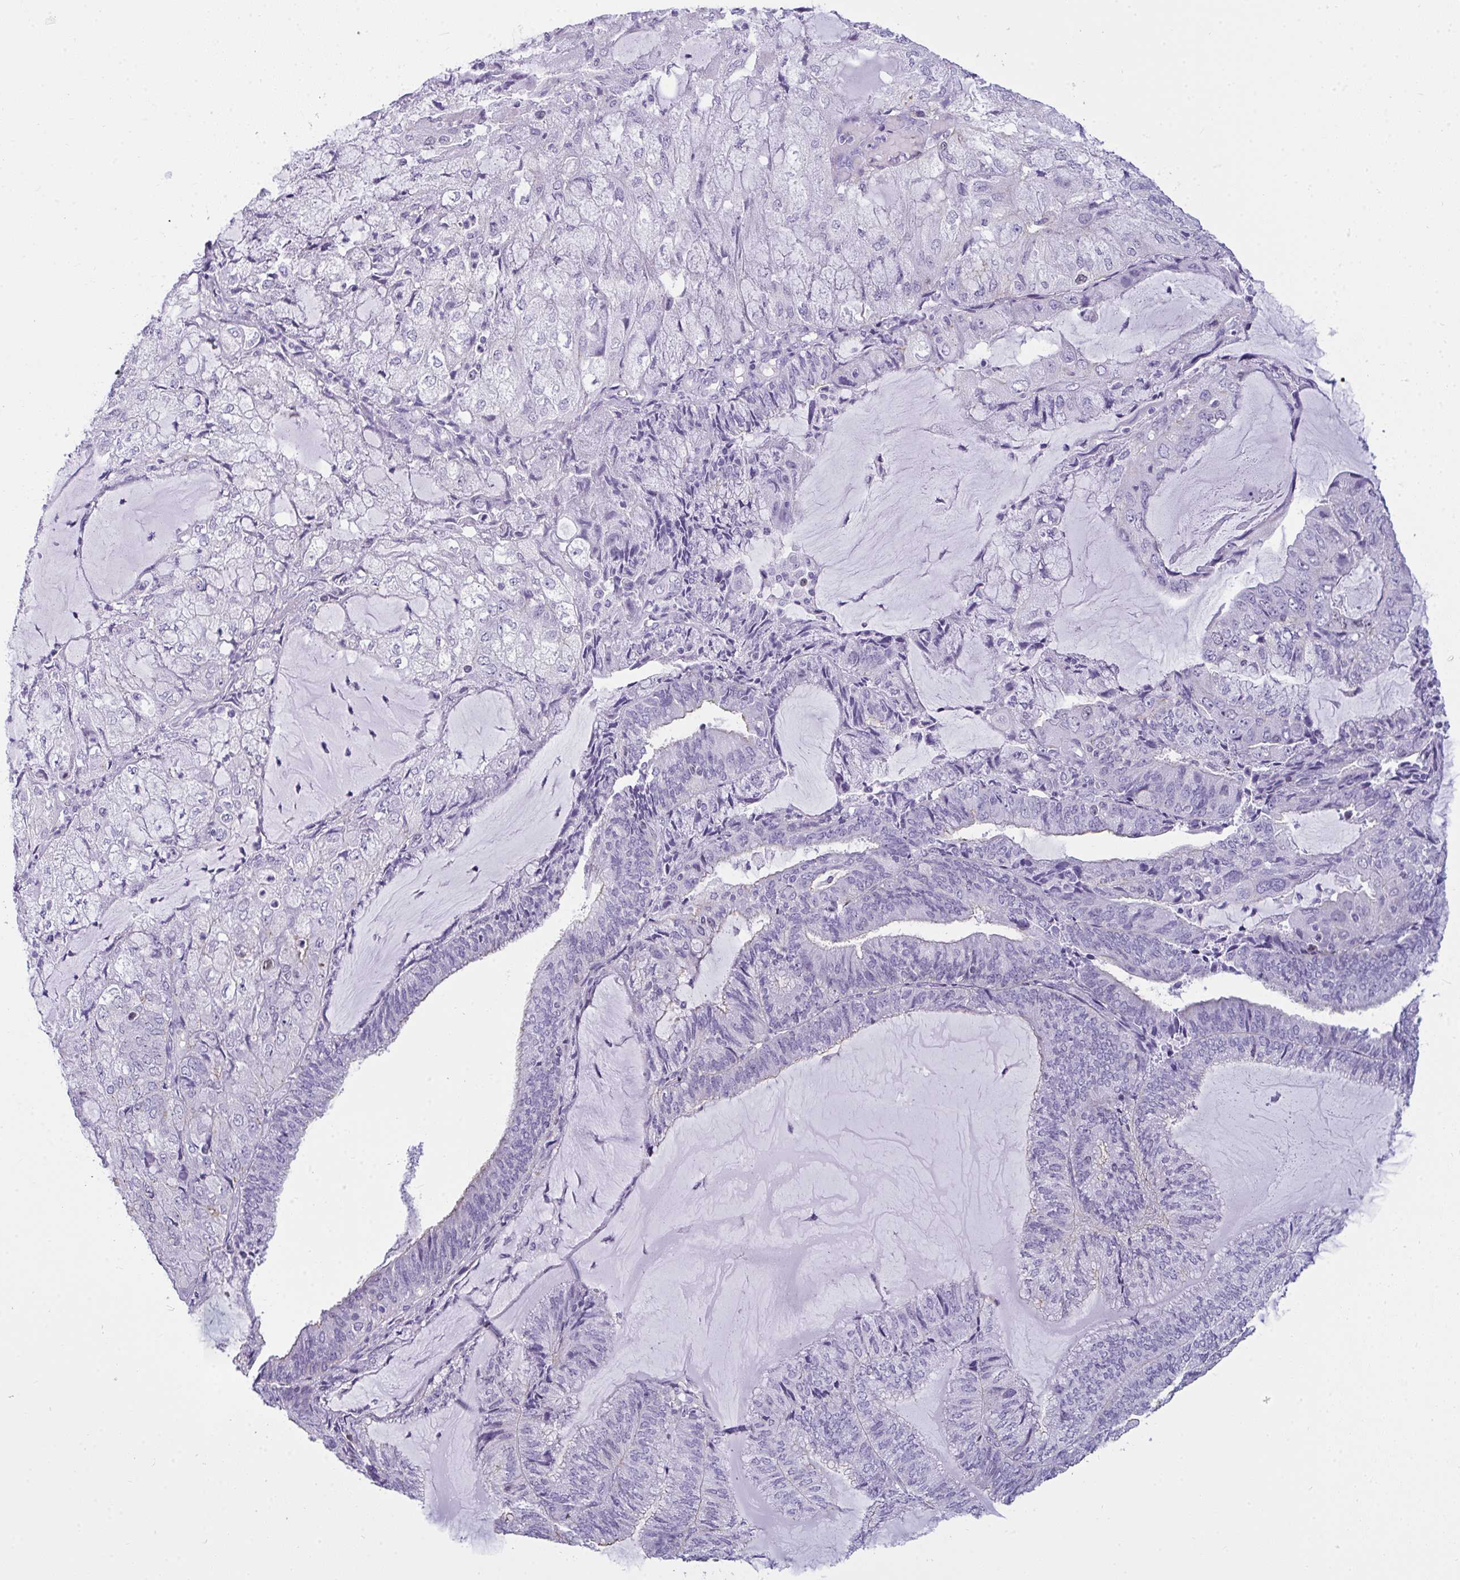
{"staining": {"intensity": "negative", "quantity": "none", "location": "none"}, "tissue": "endometrial cancer", "cell_type": "Tumor cells", "image_type": "cancer", "snomed": [{"axis": "morphology", "description": "Adenocarcinoma, NOS"}, {"axis": "topography", "description": "Endometrium"}], "caption": "Photomicrograph shows no protein staining in tumor cells of endometrial cancer tissue.", "gene": "SUZ12", "patient": {"sex": "female", "age": 81}}